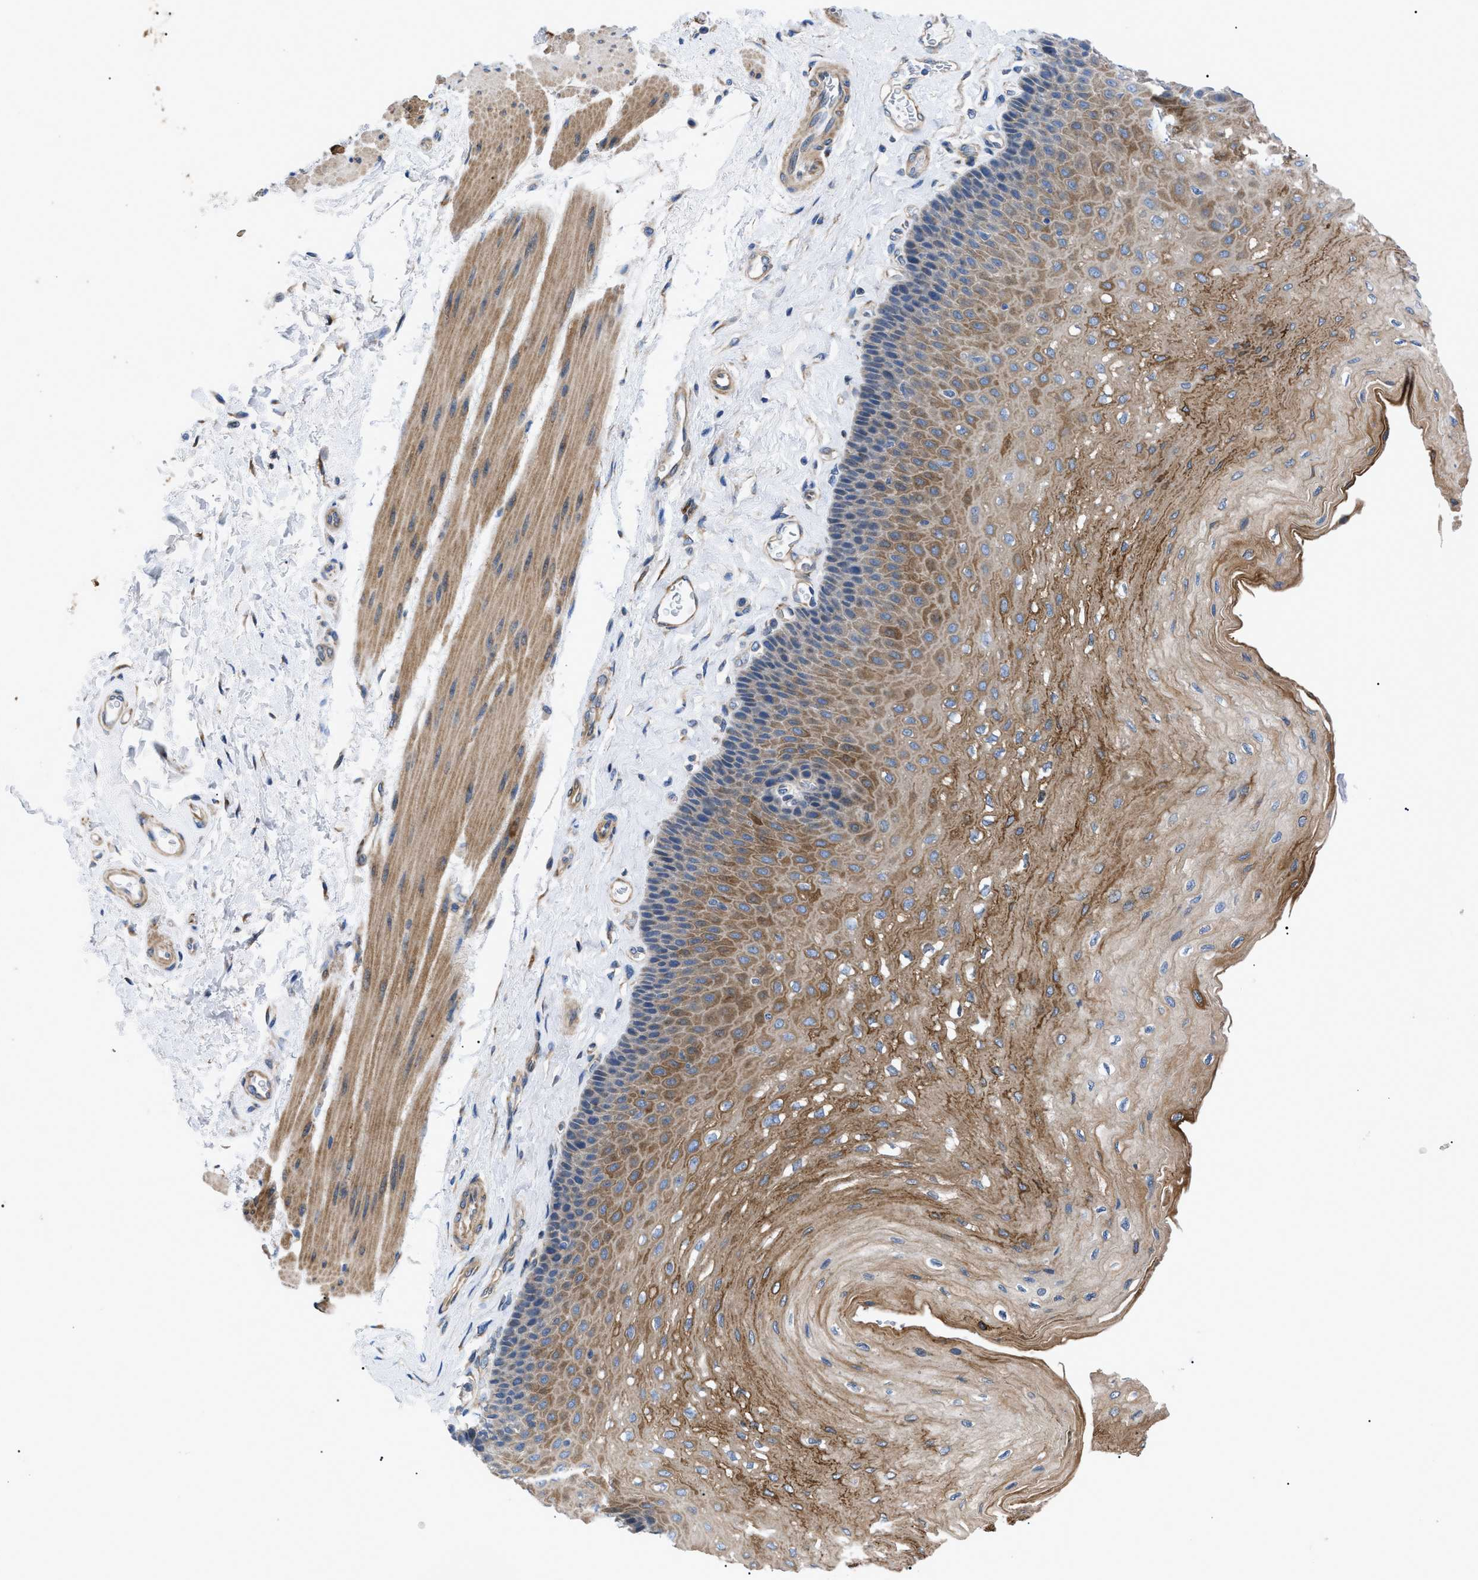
{"staining": {"intensity": "strong", "quantity": ">75%", "location": "cytoplasmic/membranous"}, "tissue": "esophagus", "cell_type": "Squamous epithelial cells", "image_type": "normal", "snomed": [{"axis": "morphology", "description": "Normal tissue, NOS"}, {"axis": "topography", "description": "Esophagus"}], "caption": "IHC staining of benign esophagus, which exhibits high levels of strong cytoplasmic/membranous positivity in about >75% of squamous epithelial cells indicating strong cytoplasmic/membranous protein expression. The staining was performed using DAB (brown) for protein detection and nuclei were counterstained in hematoxylin (blue).", "gene": "HSPB8", "patient": {"sex": "female", "age": 72}}